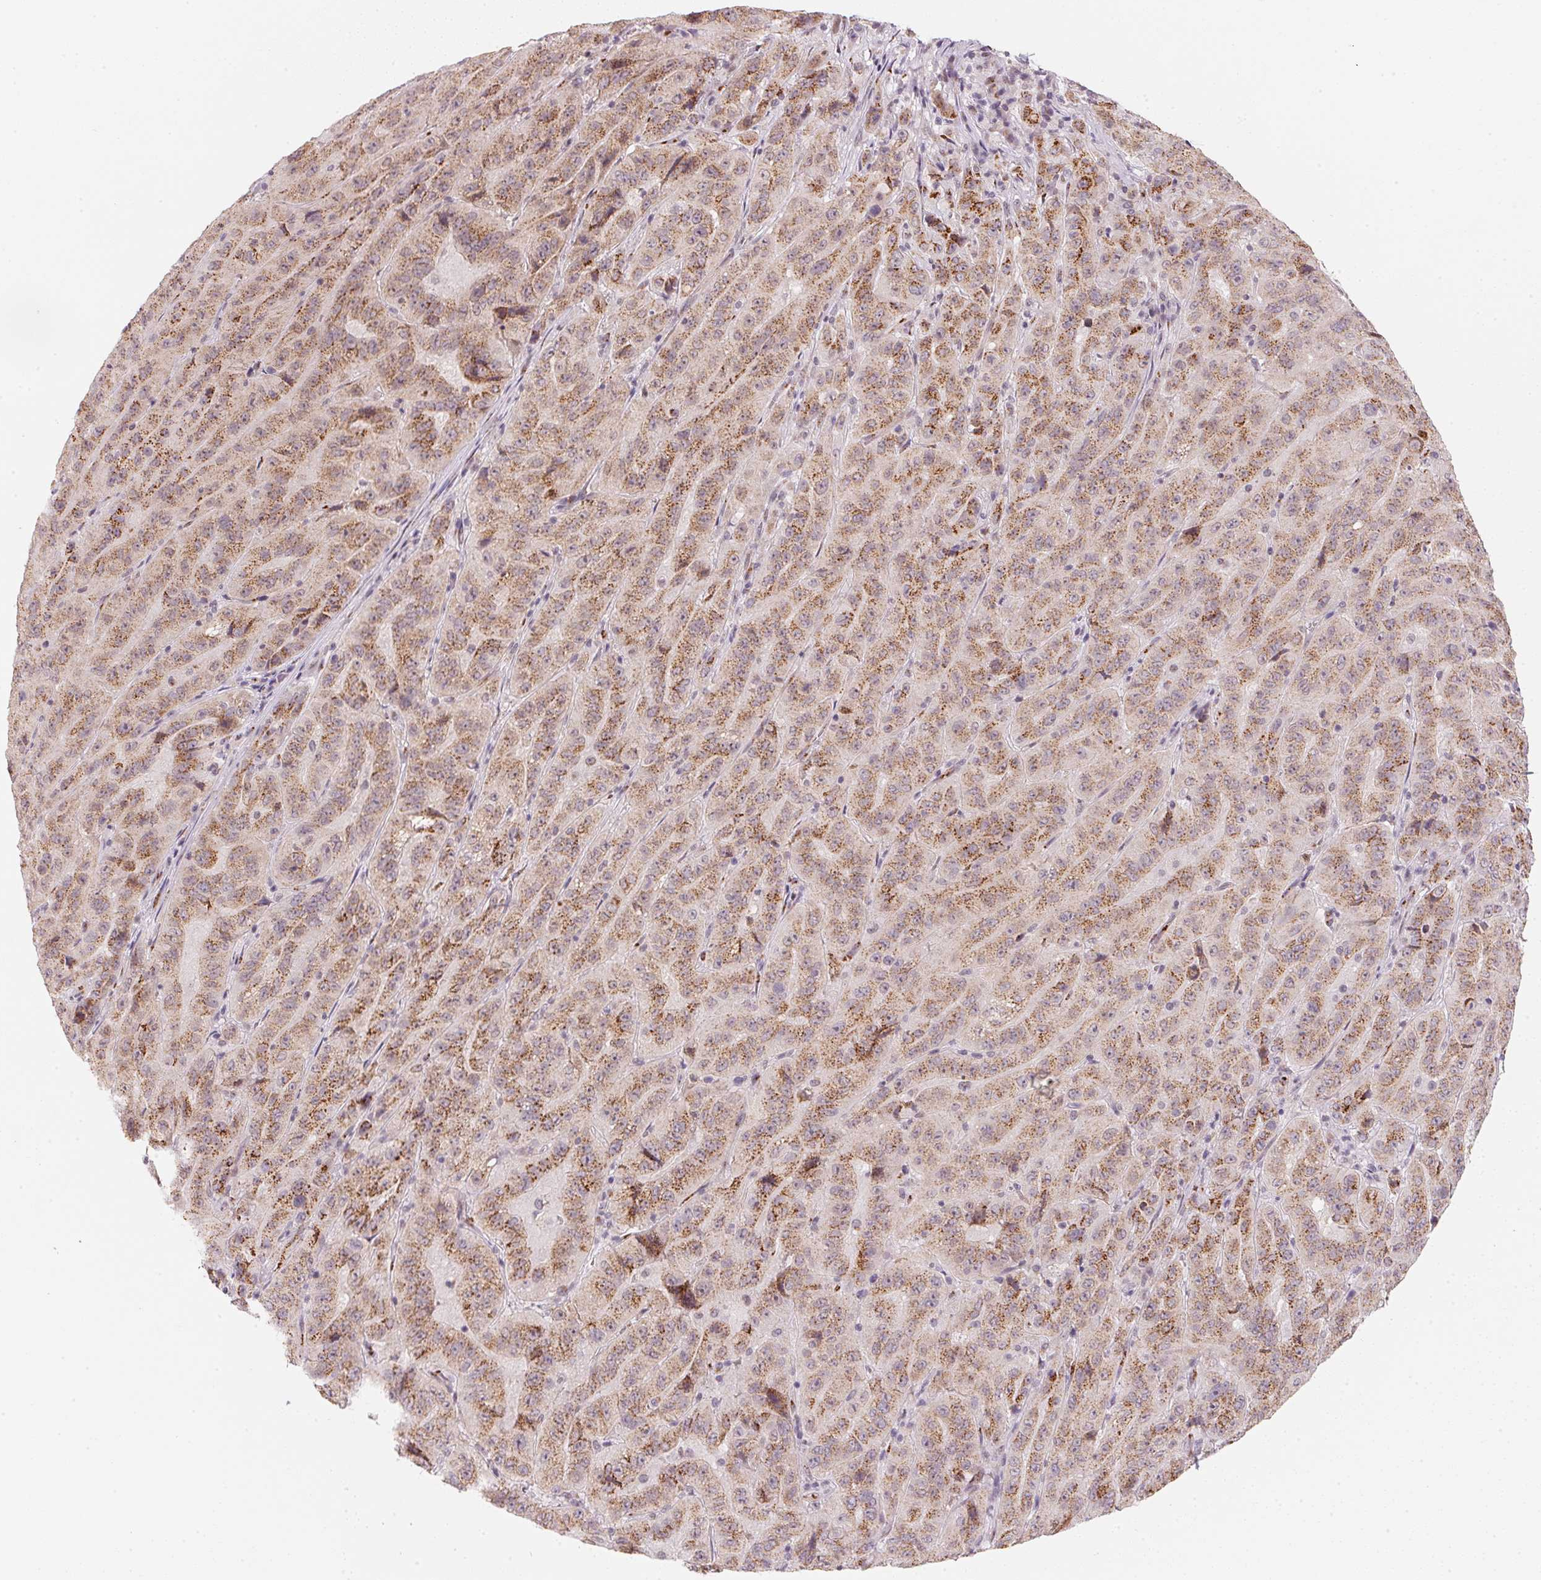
{"staining": {"intensity": "moderate", "quantity": ">75%", "location": "cytoplasmic/membranous"}, "tissue": "pancreatic cancer", "cell_type": "Tumor cells", "image_type": "cancer", "snomed": [{"axis": "morphology", "description": "Adenocarcinoma, NOS"}, {"axis": "topography", "description": "Pancreas"}], "caption": "Protein expression analysis of pancreatic cancer demonstrates moderate cytoplasmic/membranous staining in about >75% of tumor cells. Using DAB (brown) and hematoxylin (blue) stains, captured at high magnification using brightfield microscopy.", "gene": "RAB22A", "patient": {"sex": "male", "age": 63}}